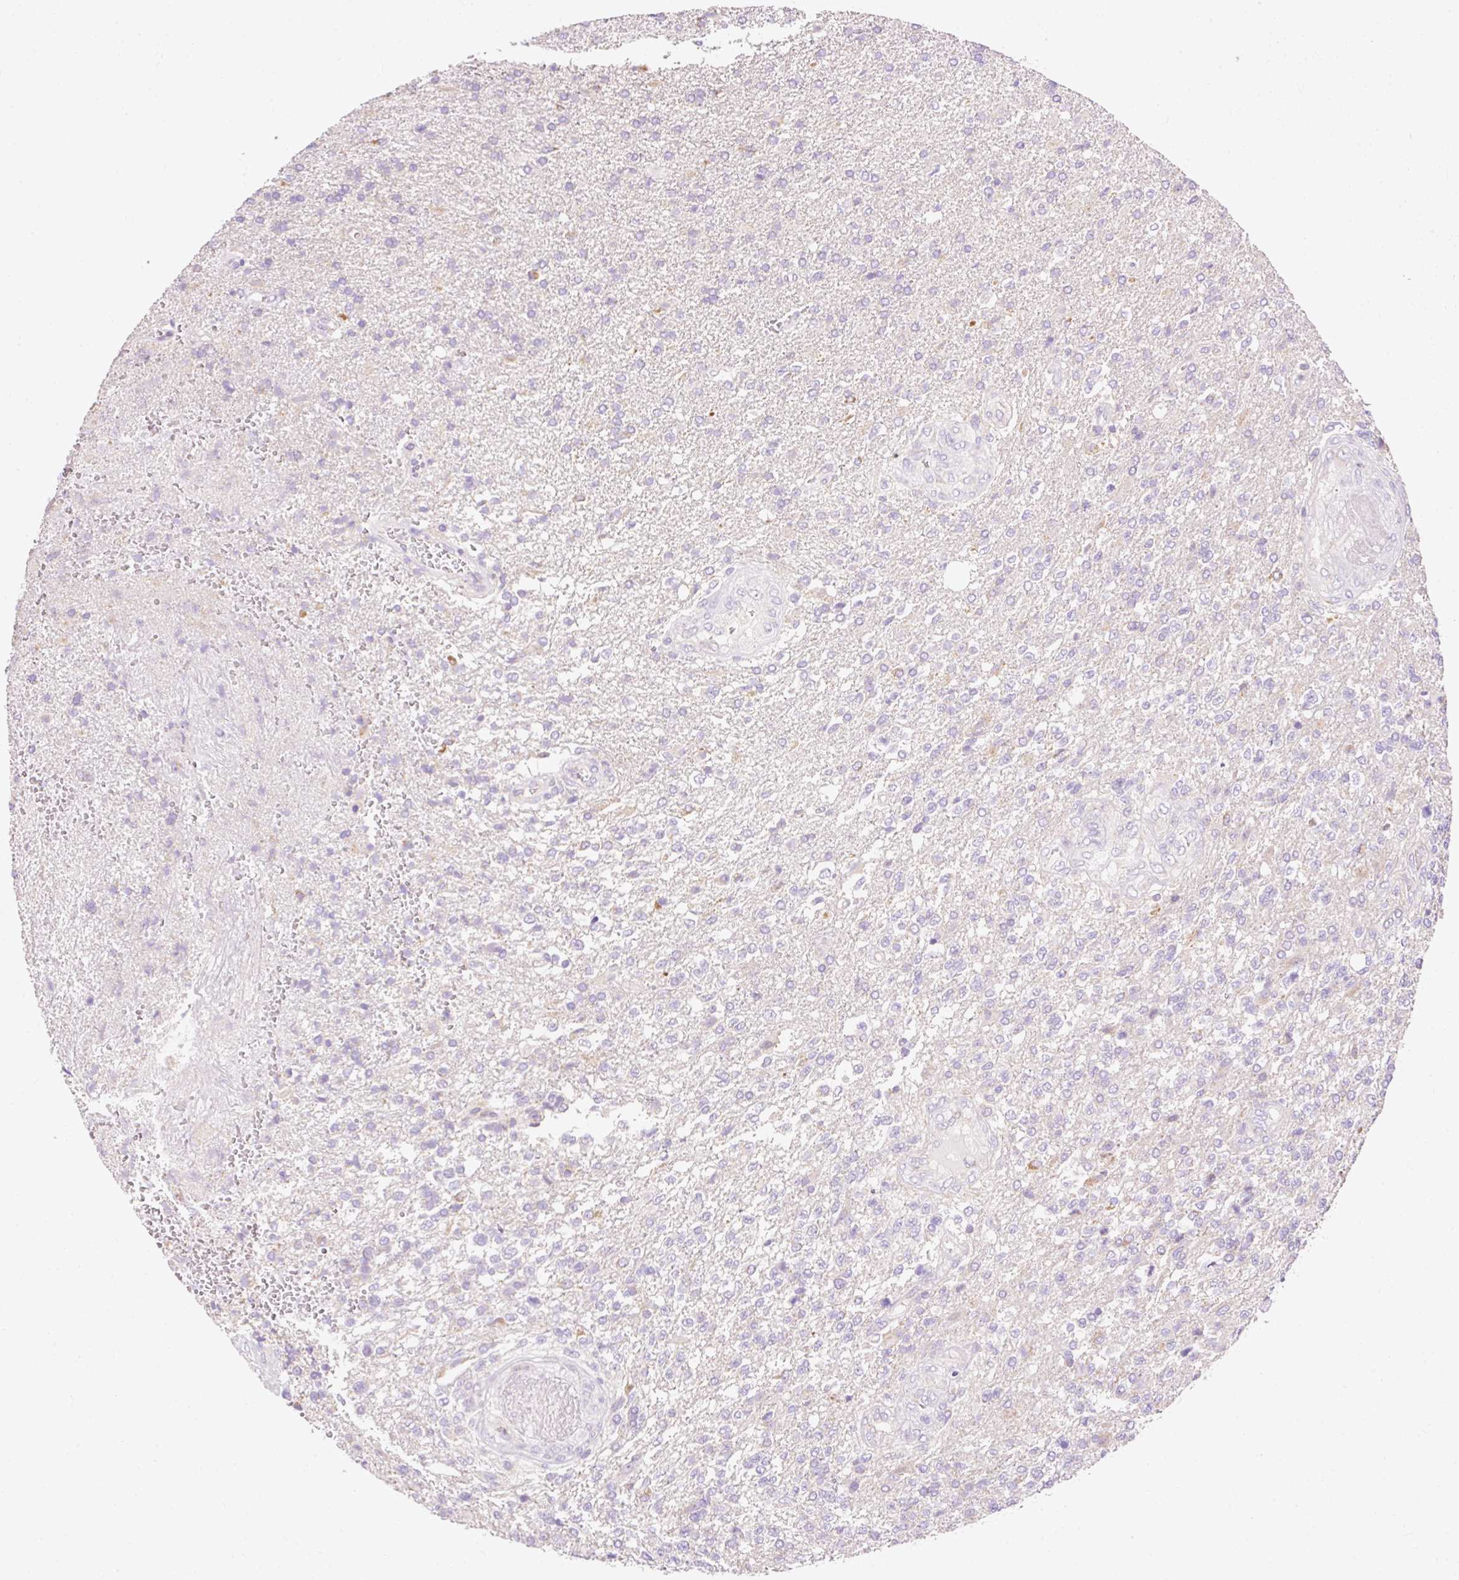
{"staining": {"intensity": "negative", "quantity": "none", "location": "none"}, "tissue": "glioma", "cell_type": "Tumor cells", "image_type": "cancer", "snomed": [{"axis": "morphology", "description": "Glioma, malignant, High grade"}, {"axis": "topography", "description": "Brain"}], "caption": "Protein analysis of glioma reveals no significant positivity in tumor cells.", "gene": "IMMT", "patient": {"sex": "male", "age": 56}}